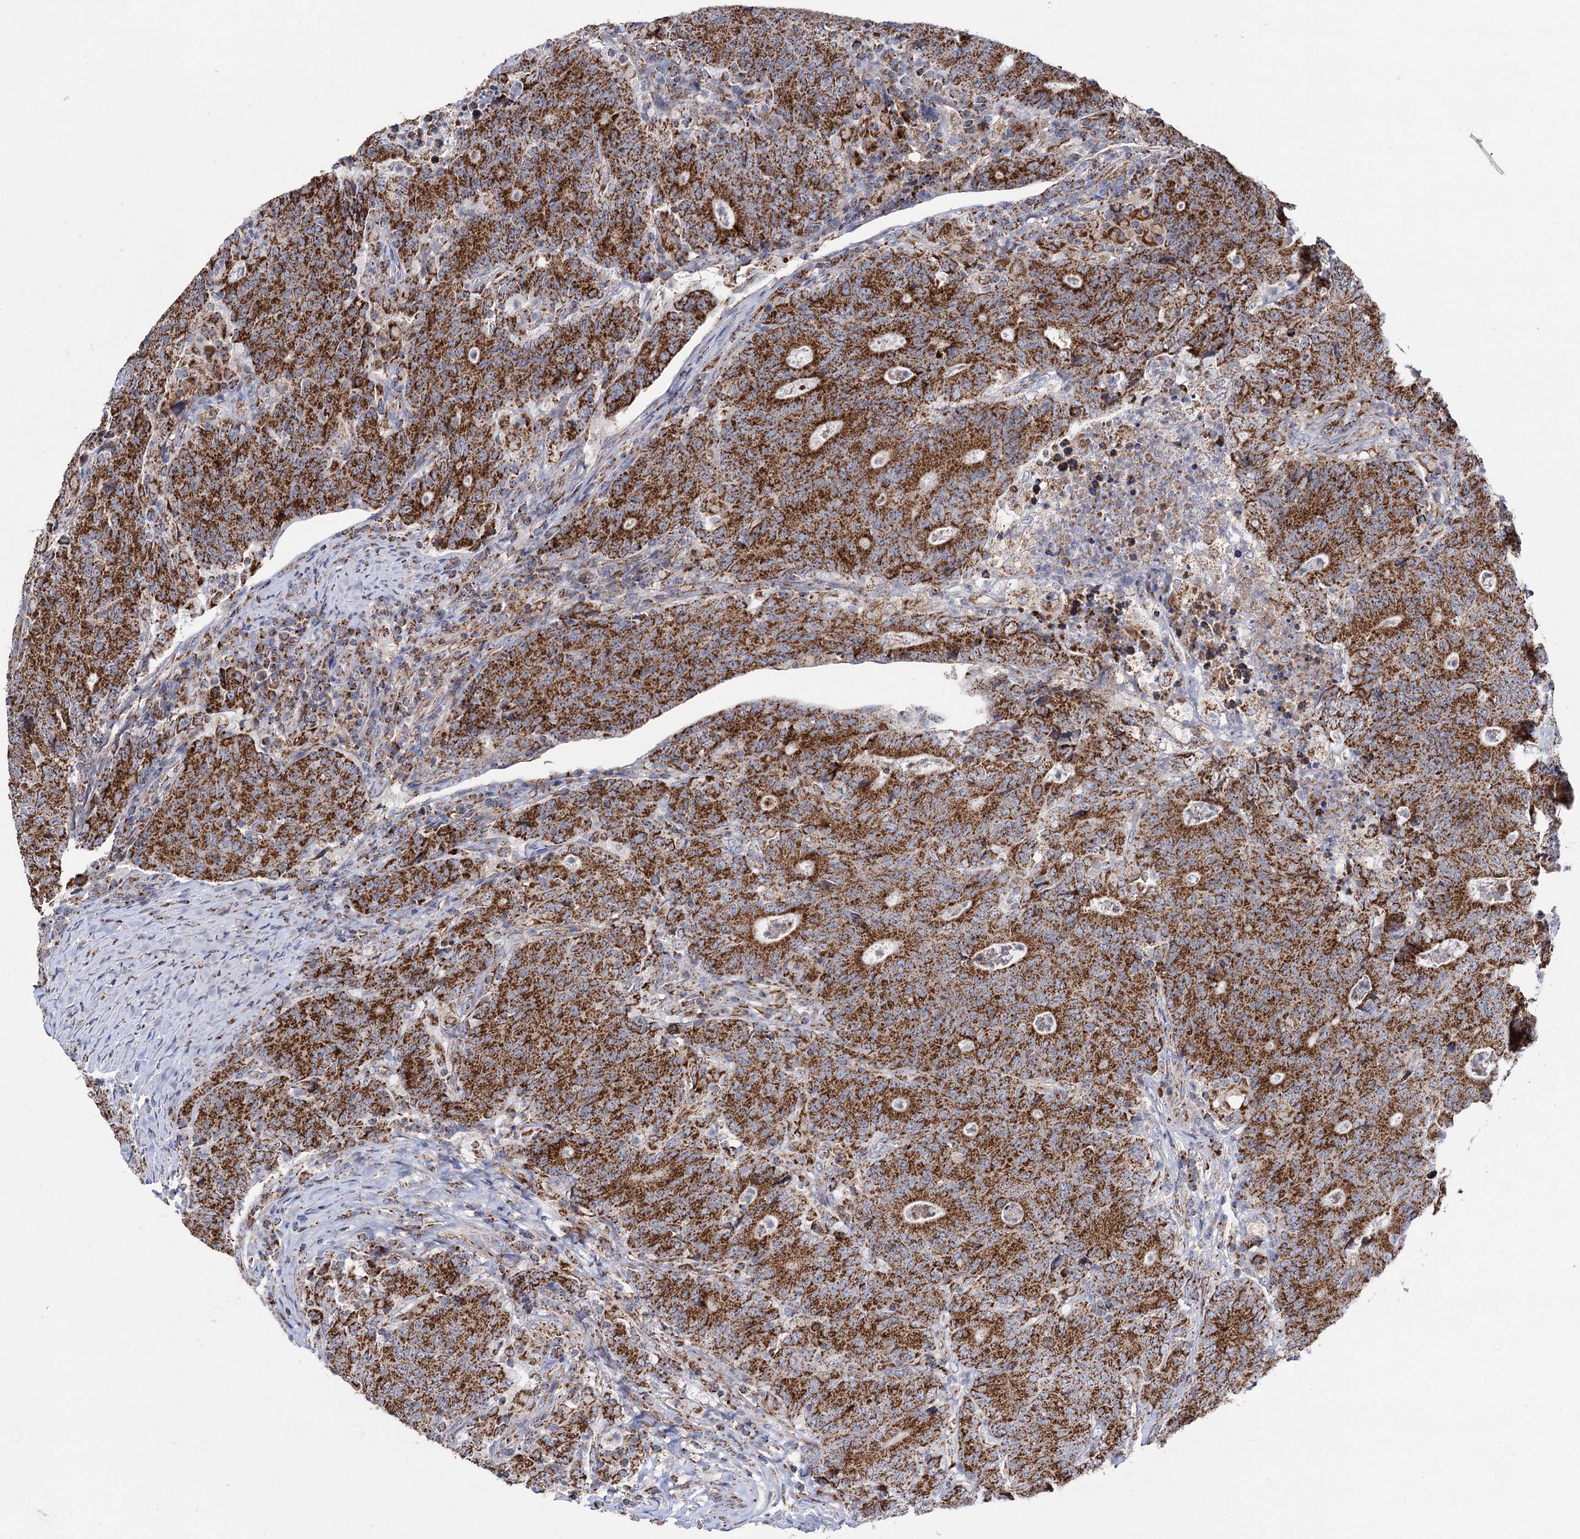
{"staining": {"intensity": "strong", "quantity": ">75%", "location": "cytoplasmic/membranous"}, "tissue": "colorectal cancer", "cell_type": "Tumor cells", "image_type": "cancer", "snomed": [{"axis": "morphology", "description": "Adenocarcinoma, NOS"}, {"axis": "topography", "description": "Colon"}], "caption": "This image demonstrates immunohistochemistry staining of colorectal adenocarcinoma, with high strong cytoplasmic/membranous positivity in about >75% of tumor cells.", "gene": "ABHD10", "patient": {"sex": "female", "age": 75}}